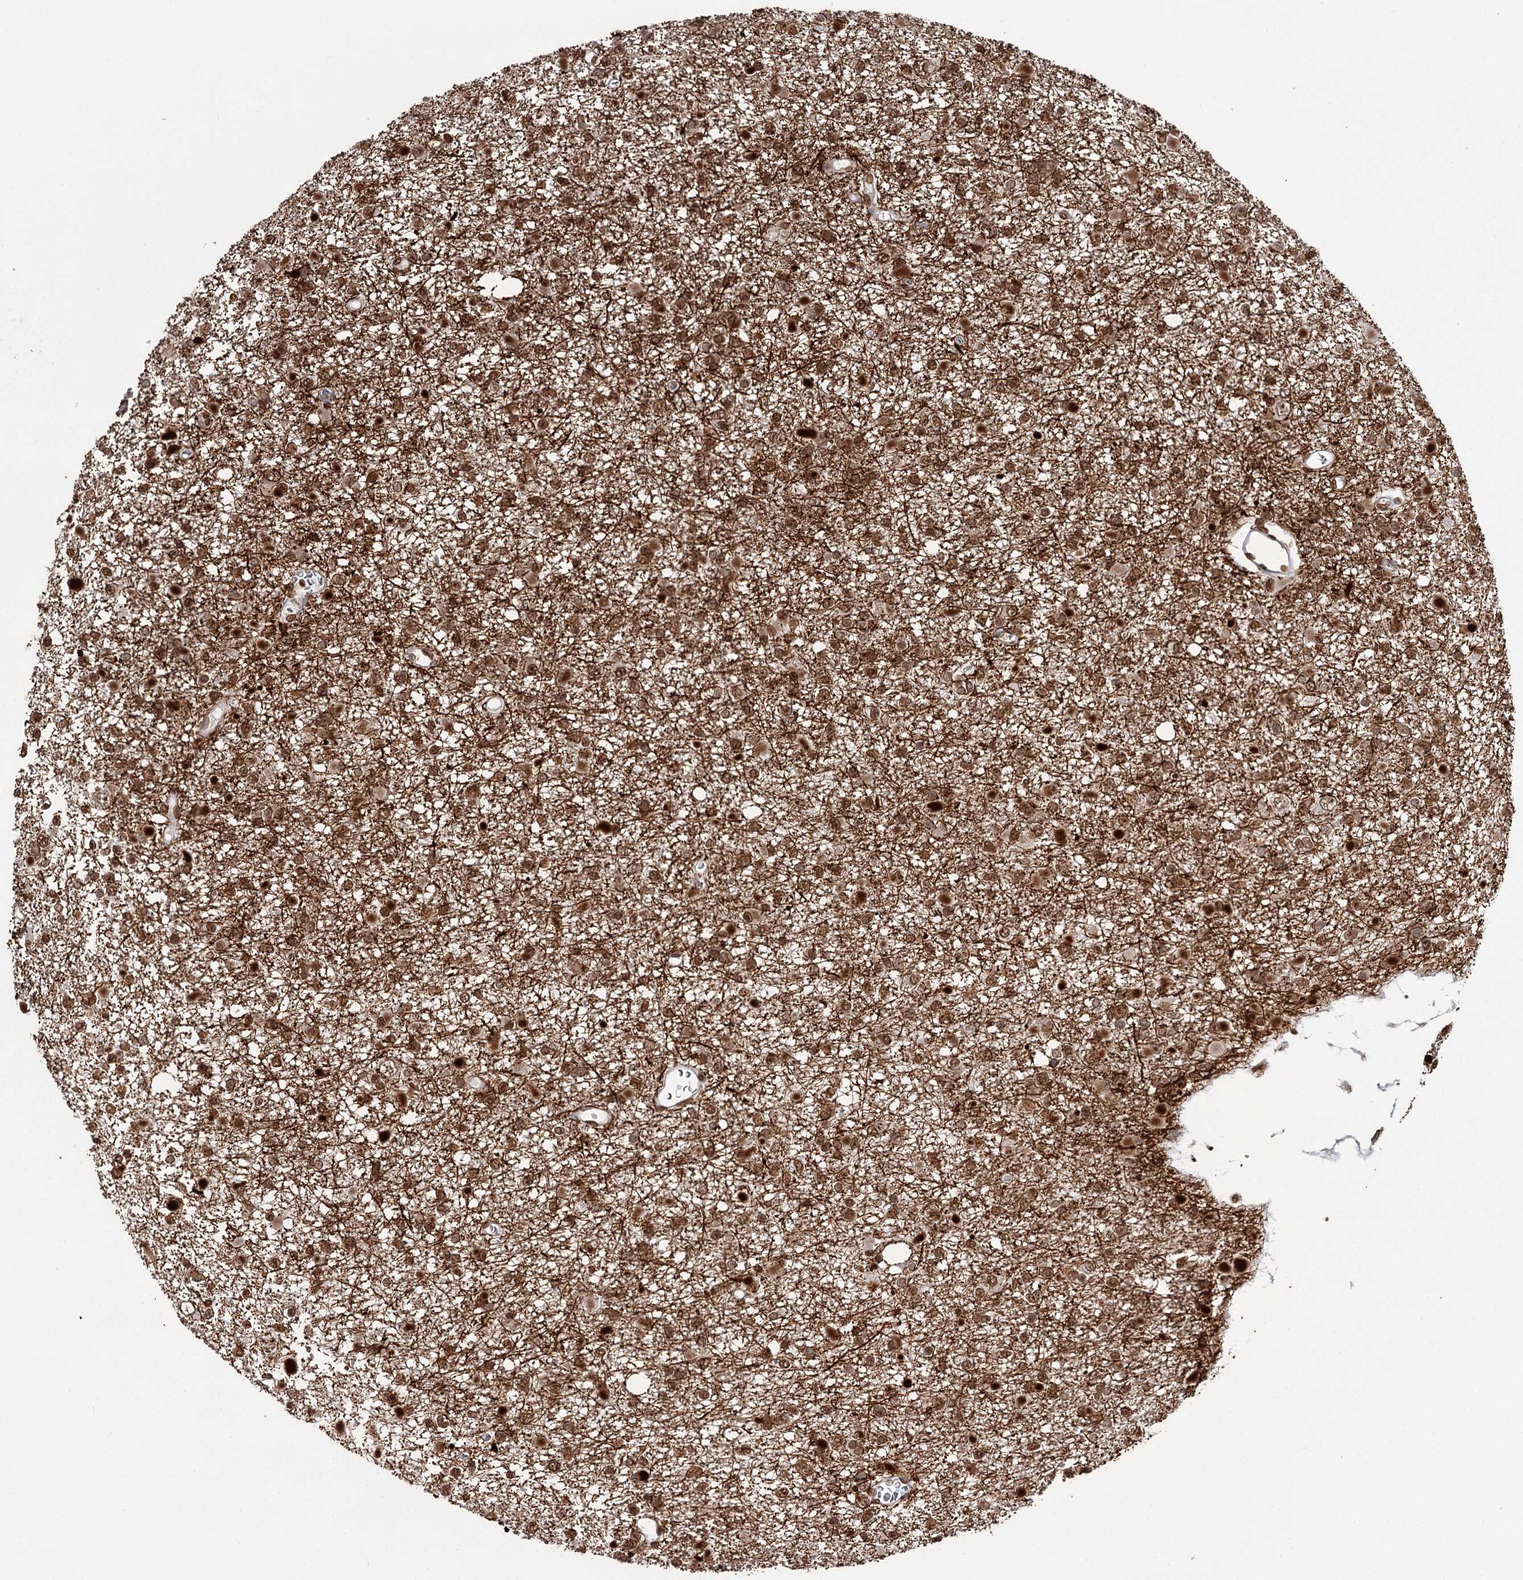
{"staining": {"intensity": "strong", "quantity": ">75%", "location": "nuclear"}, "tissue": "glioma", "cell_type": "Tumor cells", "image_type": "cancer", "snomed": [{"axis": "morphology", "description": "Glioma, malignant, Low grade"}, {"axis": "topography", "description": "Brain"}], "caption": "Immunohistochemical staining of low-grade glioma (malignant) reveals high levels of strong nuclear positivity in about >75% of tumor cells. (DAB (3,3'-diaminobenzidine) IHC, brown staining for protein, blue staining for nuclei).", "gene": "THYN1", "patient": {"sex": "female", "age": 22}}